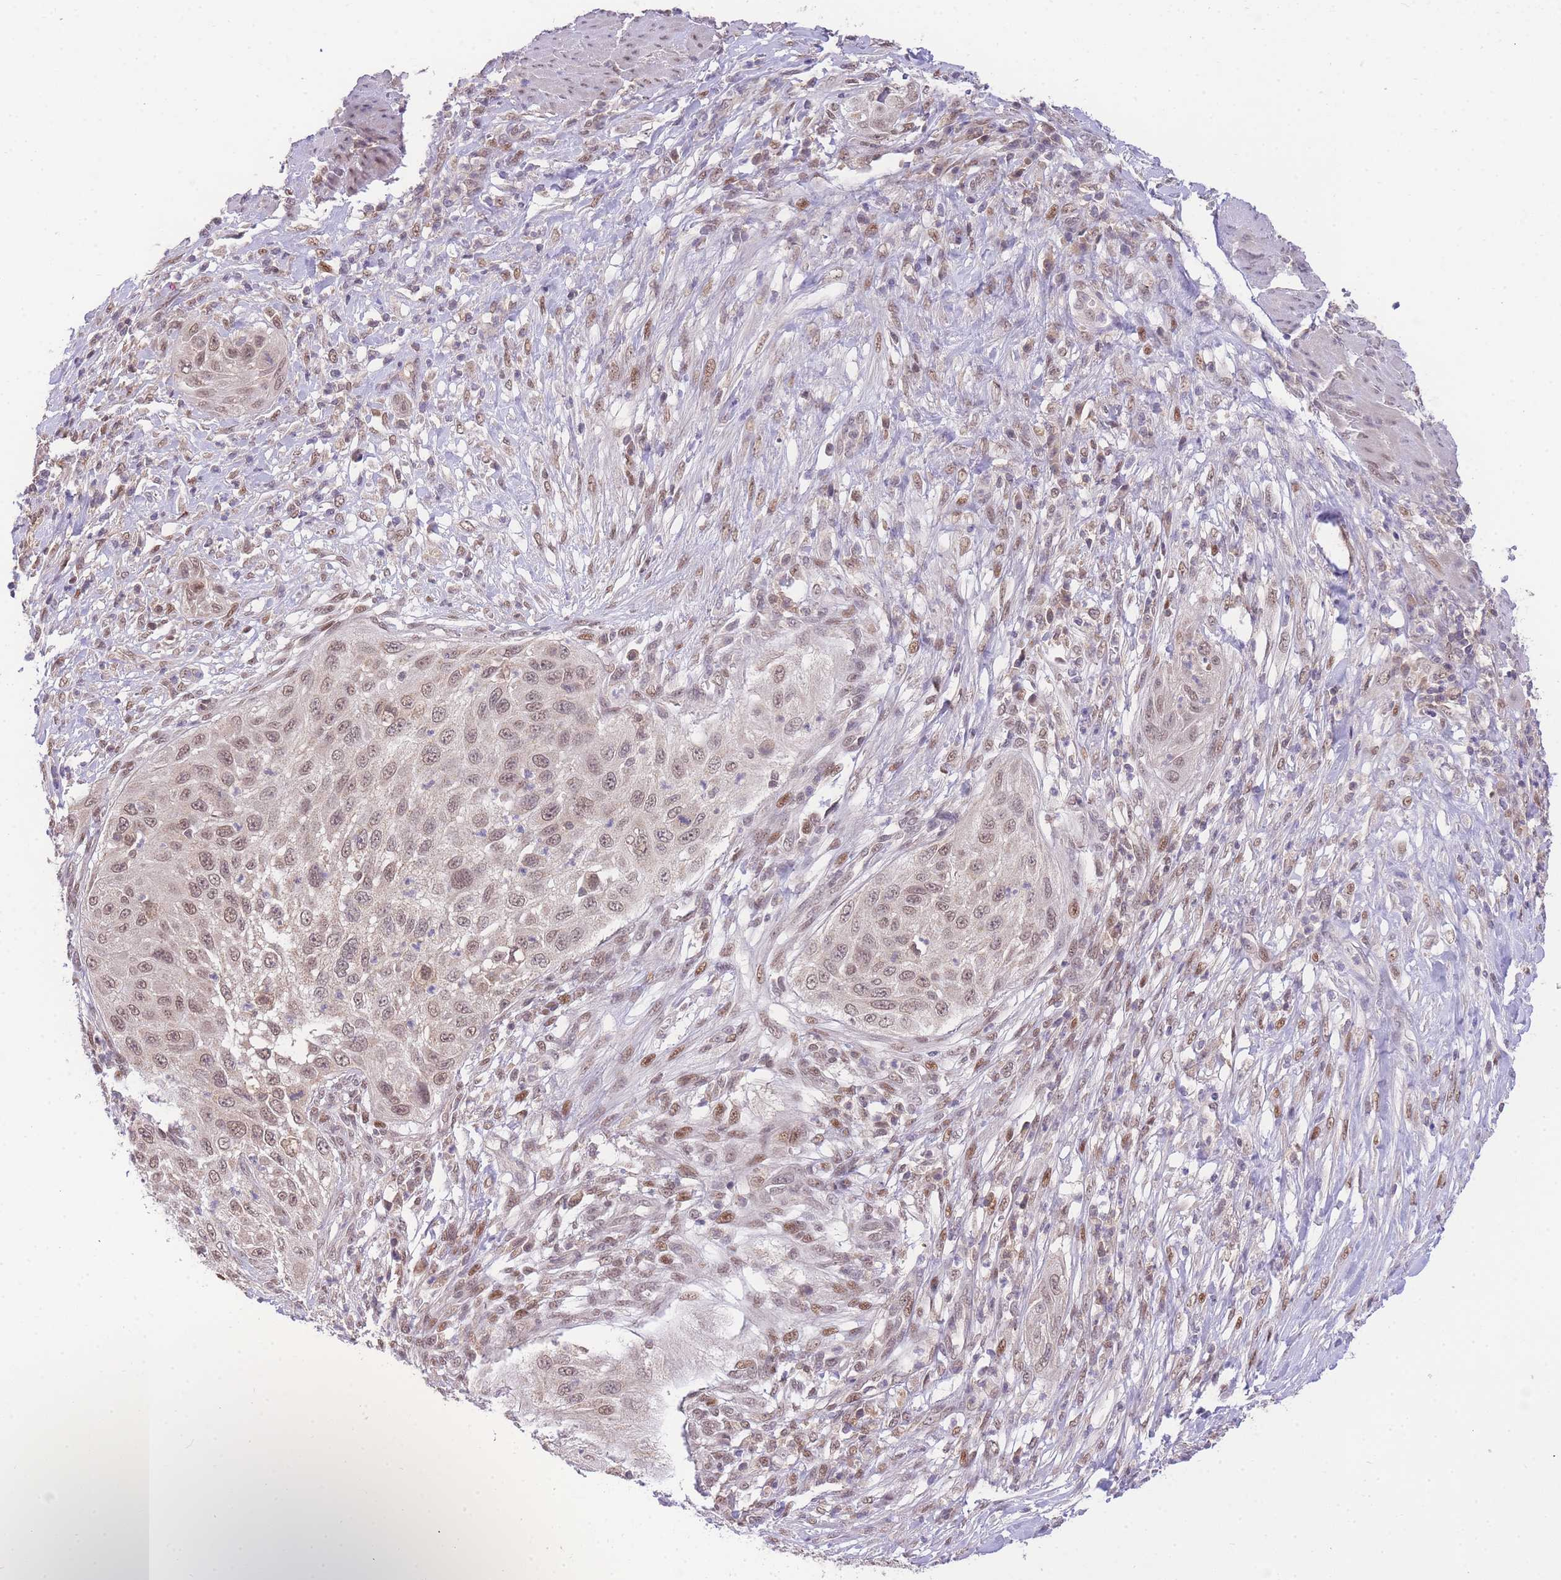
{"staining": {"intensity": "moderate", "quantity": ">75%", "location": "nuclear"}, "tissue": "cervical cancer", "cell_type": "Tumor cells", "image_type": "cancer", "snomed": [{"axis": "morphology", "description": "Squamous cell carcinoma, NOS"}, {"axis": "topography", "description": "Cervix"}], "caption": "IHC of human cervical squamous cell carcinoma displays medium levels of moderate nuclear staining in about >75% of tumor cells.", "gene": "PUS10", "patient": {"sex": "female", "age": 42}}